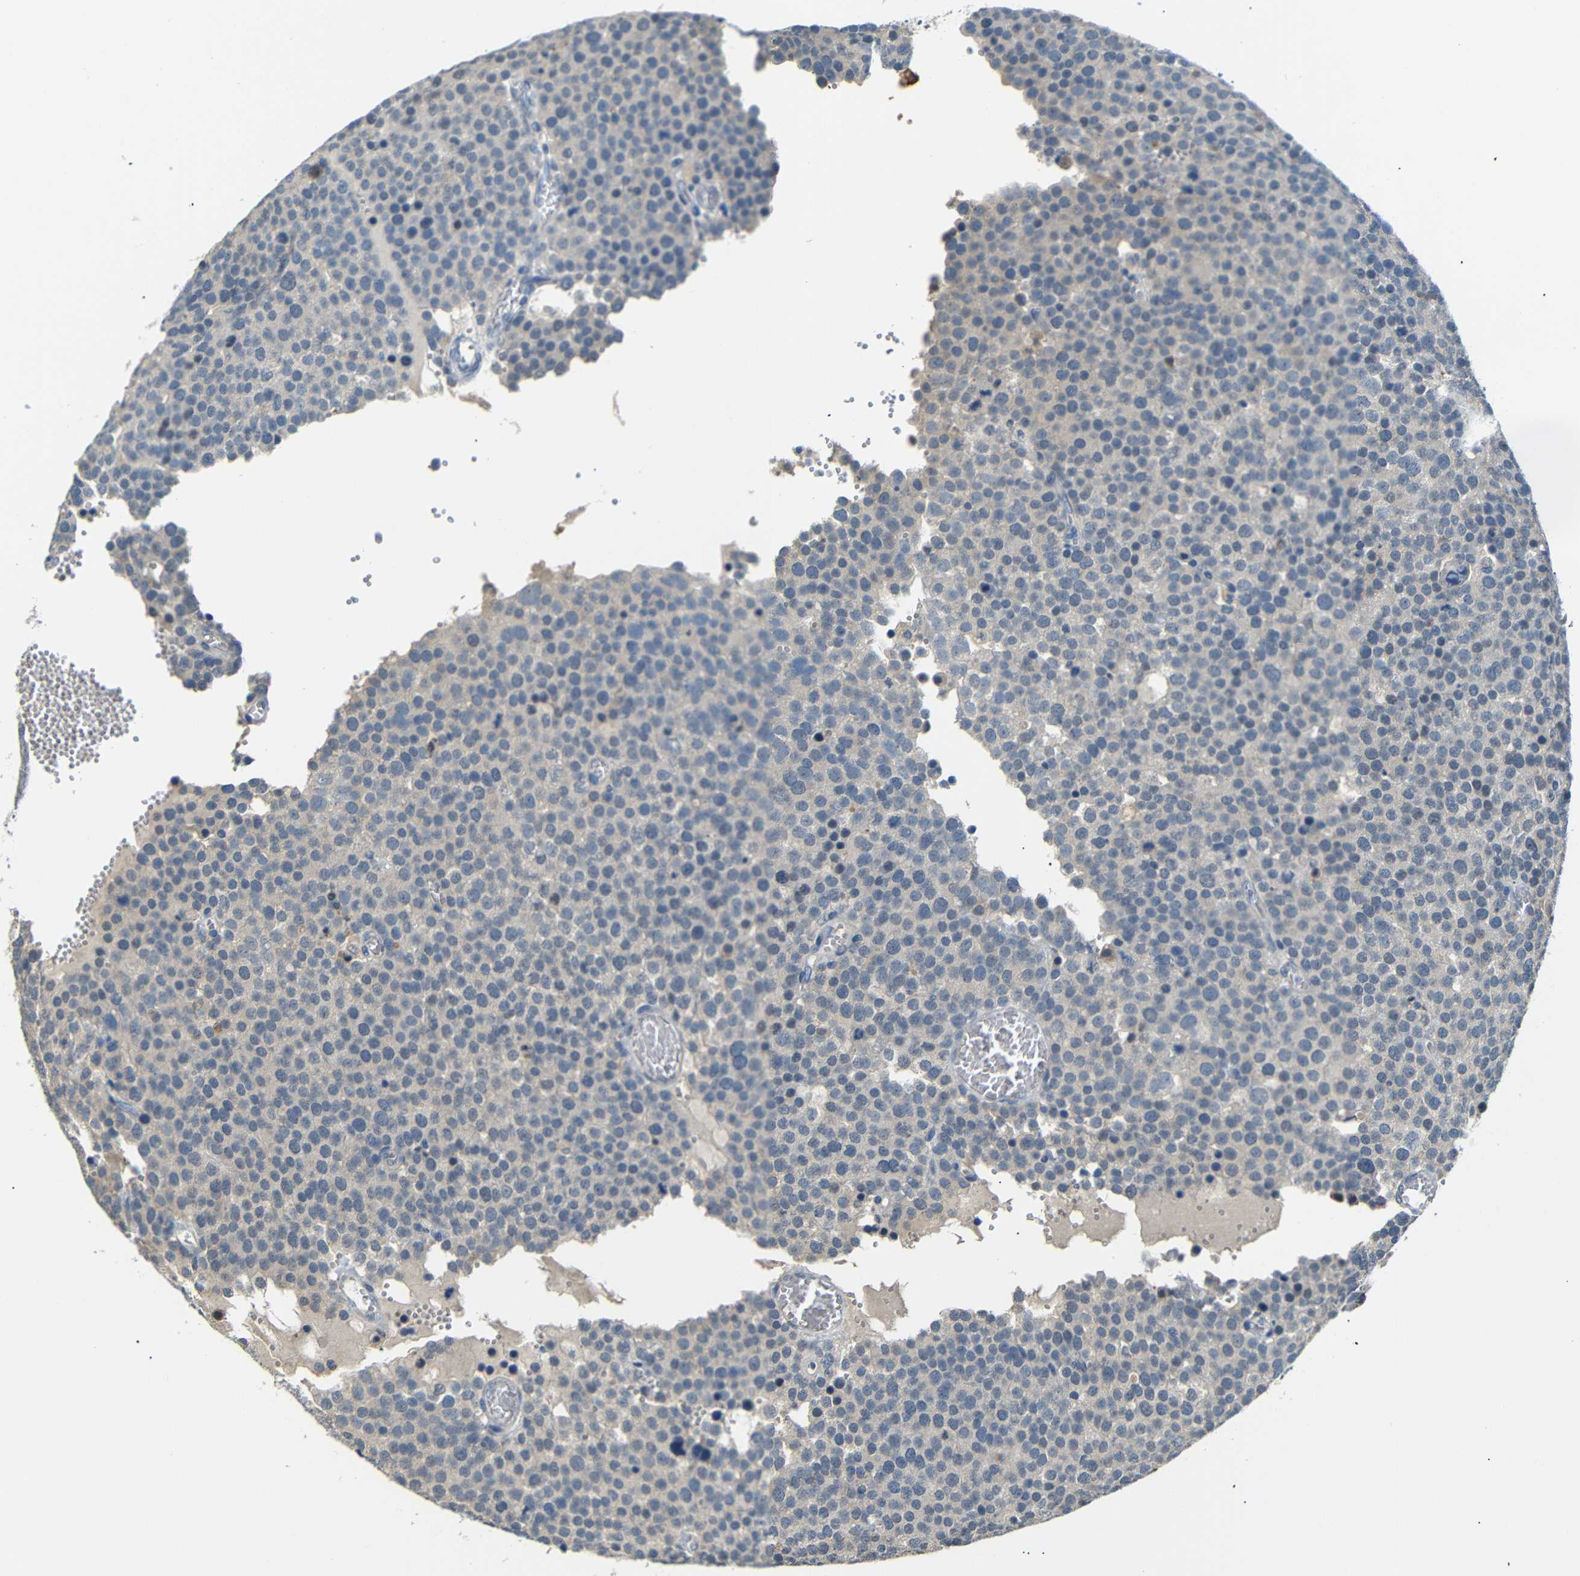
{"staining": {"intensity": "negative", "quantity": "none", "location": "none"}, "tissue": "testis cancer", "cell_type": "Tumor cells", "image_type": "cancer", "snomed": [{"axis": "morphology", "description": "Normal tissue, NOS"}, {"axis": "morphology", "description": "Seminoma, NOS"}, {"axis": "topography", "description": "Testis"}], "caption": "Tumor cells show no significant protein expression in testis seminoma.", "gene": "SFN", "patient": {"sex": "male", "age": 71}}